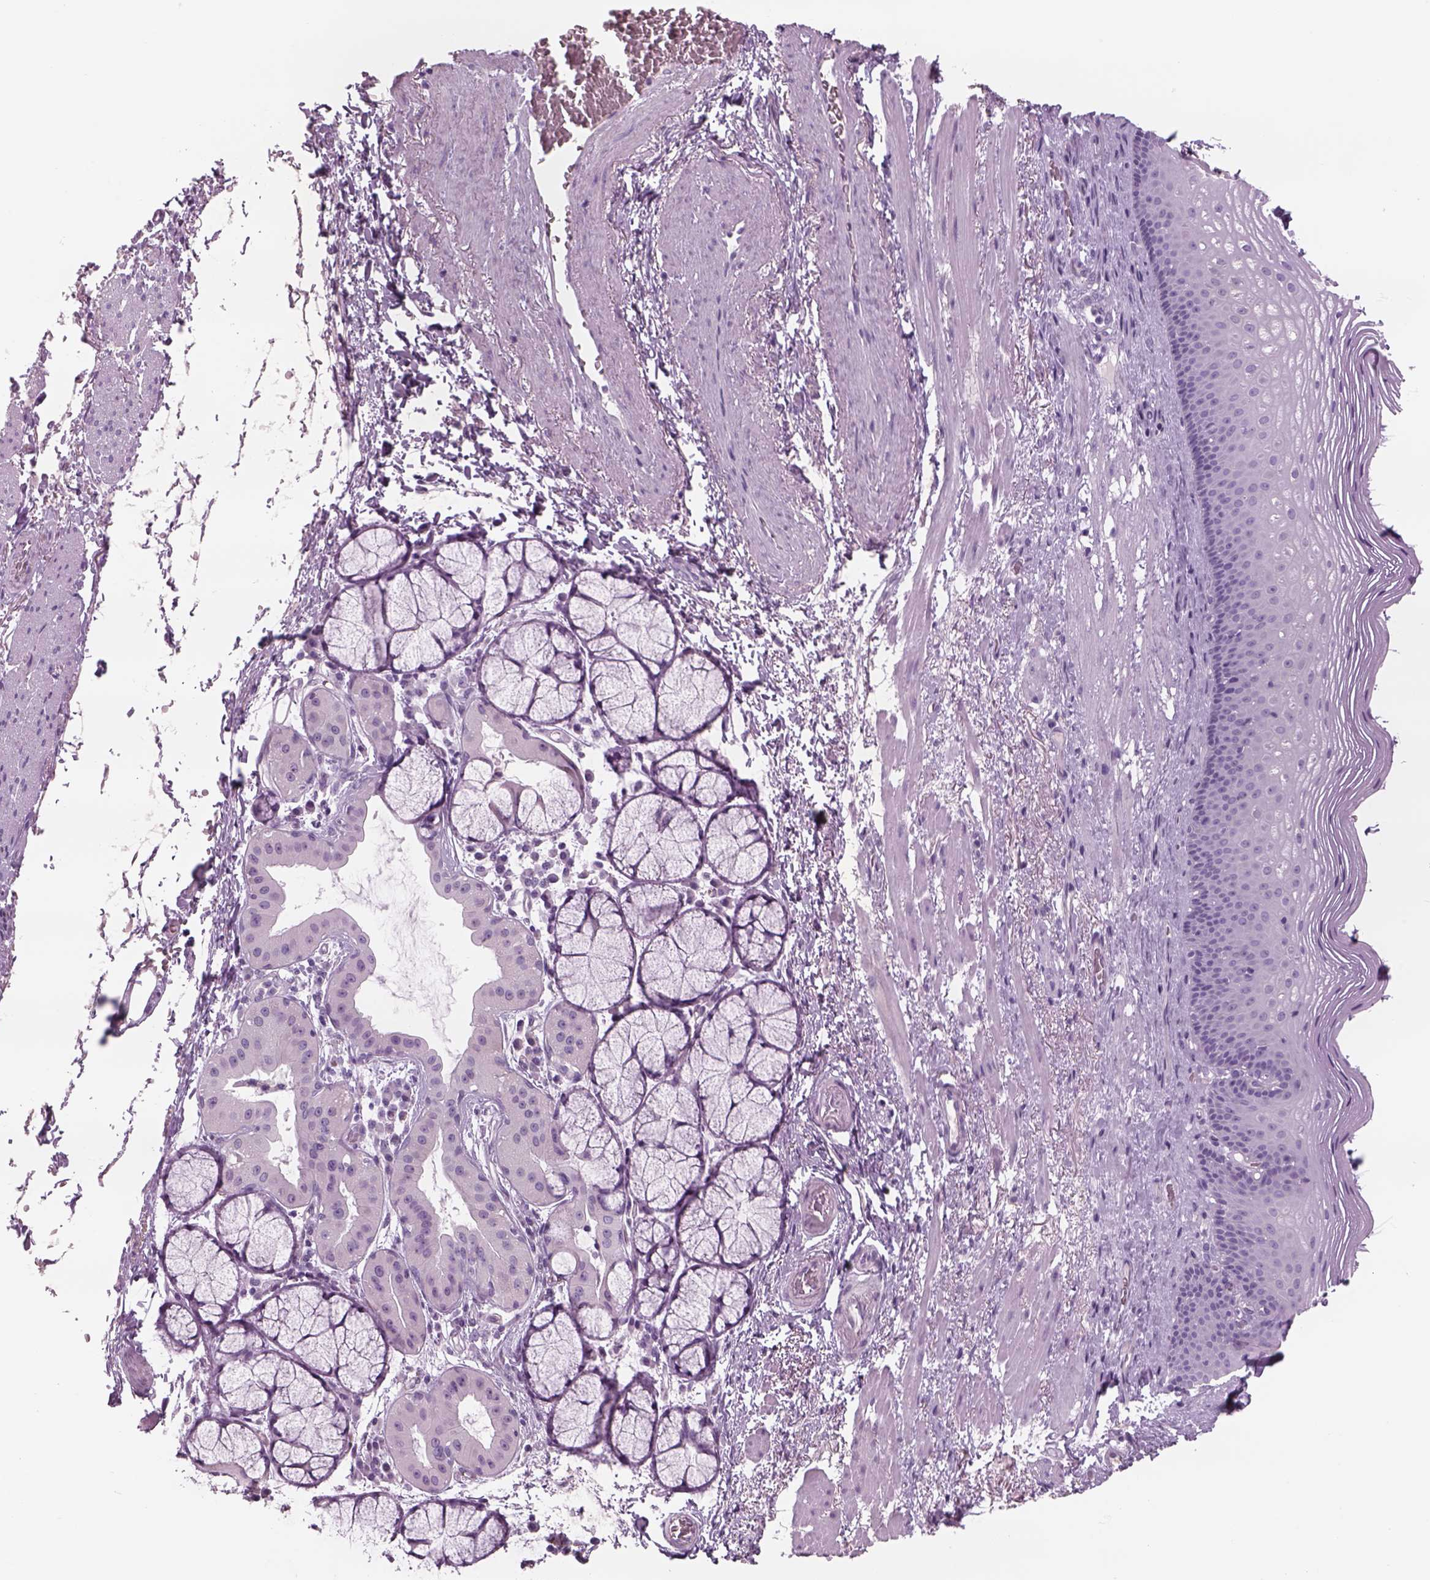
{"staining": {"intensity": "negative", "quantity": "none", "location": "none"}, "tissue": "esophagus", "cell_type": "Squamous epithelial cells", "image_type": "normal", "snomed": [{"axis": "morphology", "description": "Normal tissue, NOS"}, {"axis": "topography", "description": "Esophagus"}], "caption": "Squamous epithelial cells show no significant protein staining in normal esophagus. Brightfield microscopy of IHC stained with DAB (3,3'-diaminobenzidine) (brown) and hematoxylin (blue), captured at high magnification.", "gene": "GAS2L2", "patient": {"sex": "male", "age": 76}}